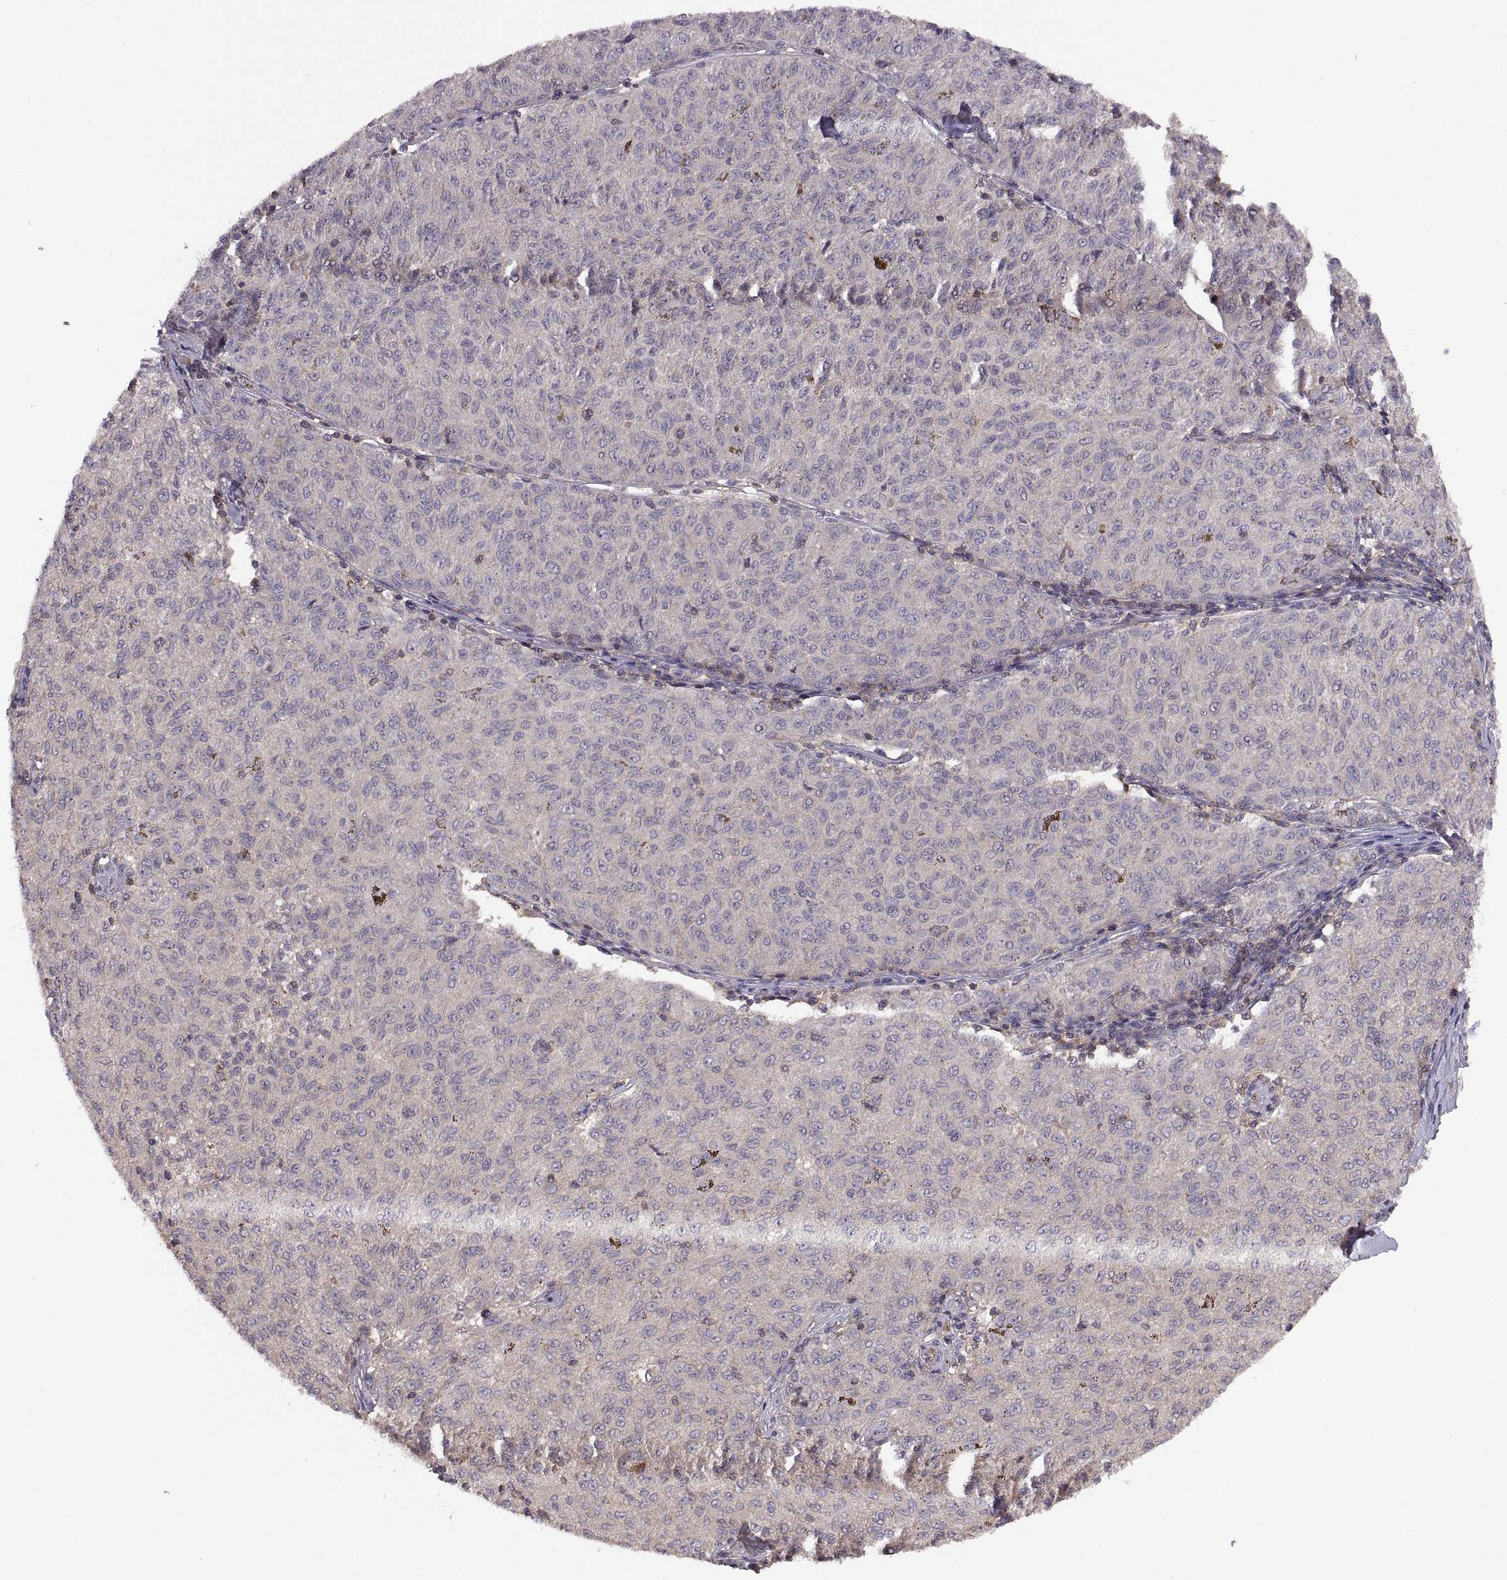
{"staining": {"intensity": "negative", "quantity": "none", "location": "none"}, "tissue": "melanoma", "cell_type": "Tumor cells", "image_type": "cancer", "snomed": [{"axis": "morphology", "description": "Malignant melanoma, NOS"}, {"axis": "topography", "description": "Skin"}], "caption": "The micrograph shows no significant expression in tumor cells of melanoma.", "gene": "NMNAT2", "patient": {"sex": "female", "age": 72}}